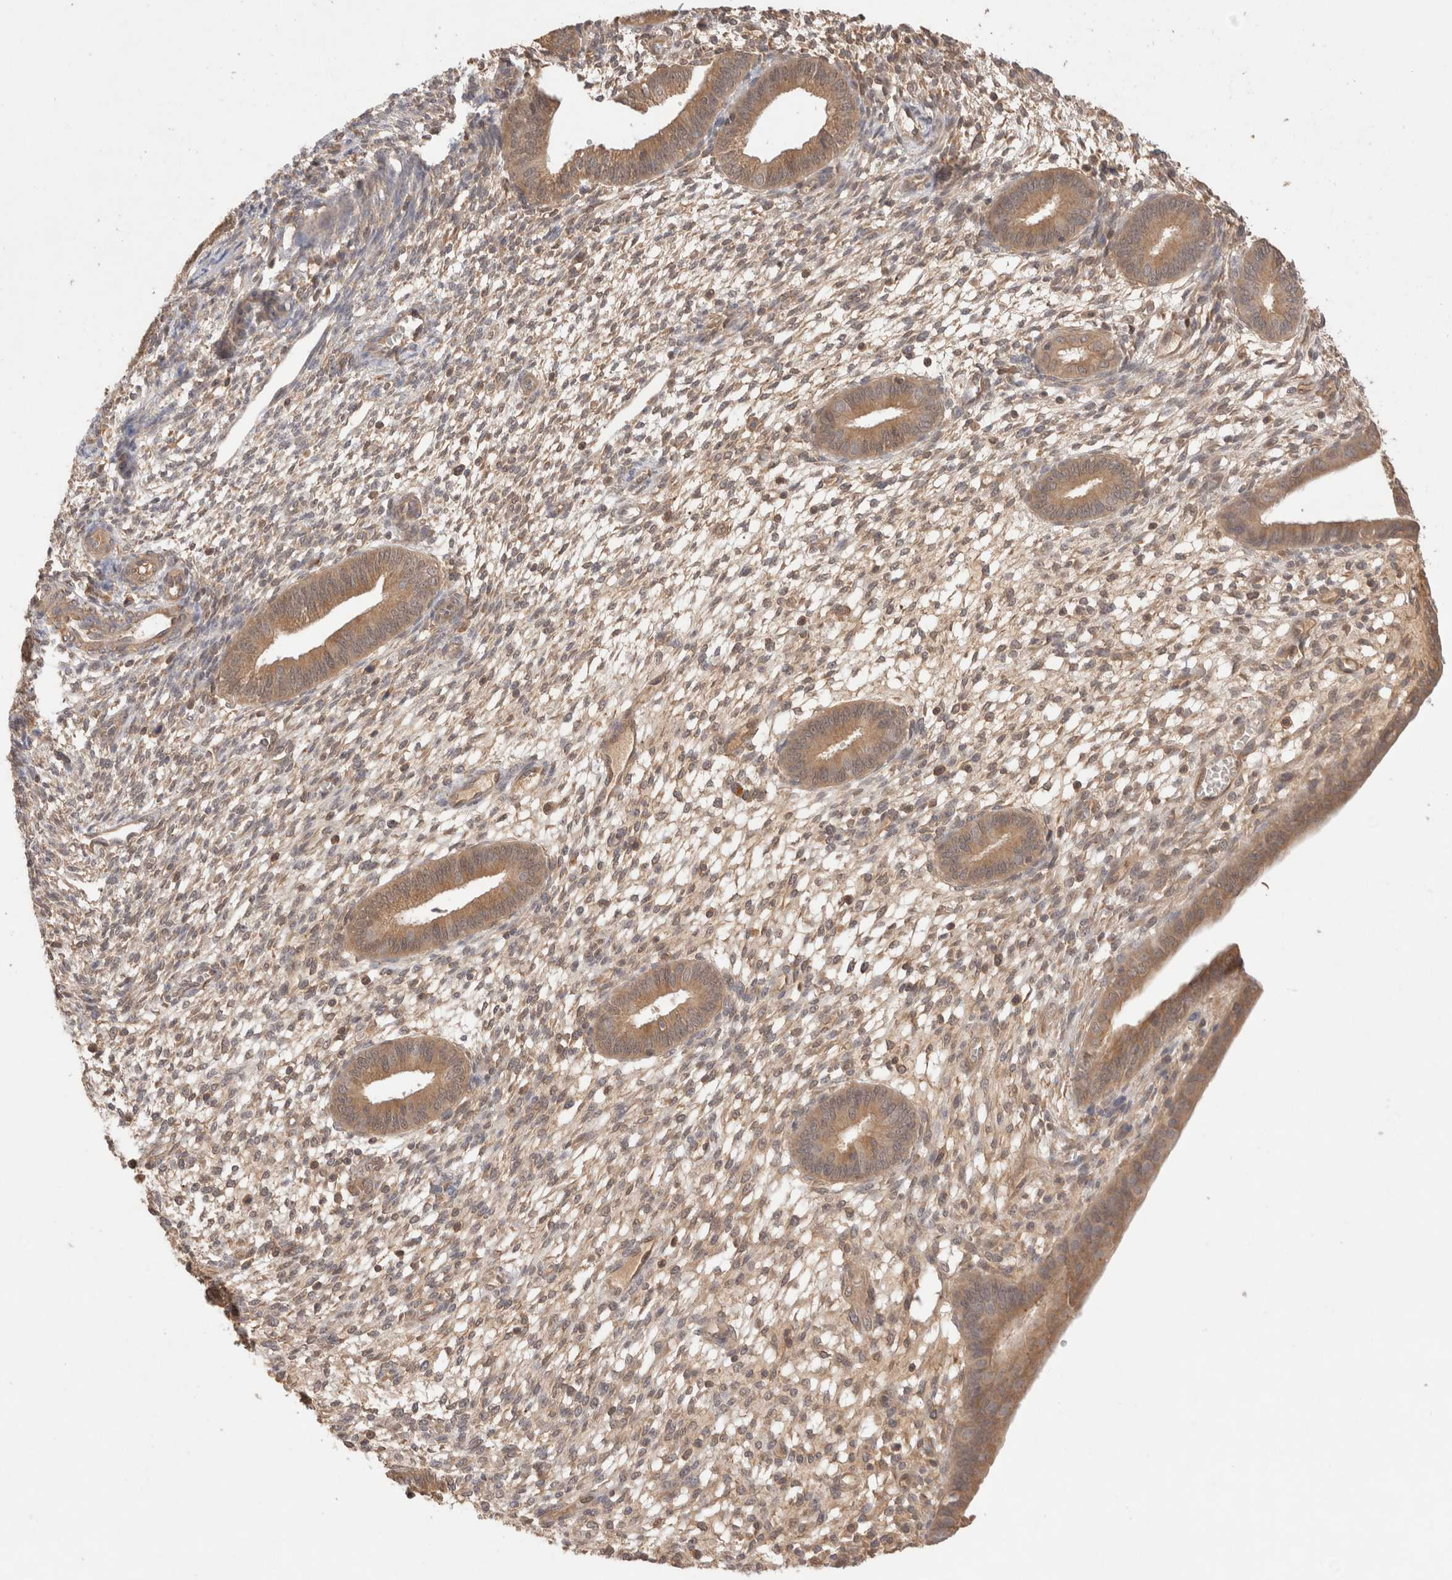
{"staining": {"intensity": "weak", "quantity": "25%-75%", "location": "cytoplasmic/membranous,nuclear"}, "tissue": "endometrium", "cell_type": "Cells in endometrial stroma", "image_type": "normal", "snomed": [{"axis": "morphology", "description": "Normal tissue, NOS"}, {"axis": "topography", "description": "Endometrium"}], "caption": "Immunohistochemical staining of normal human endometrium displays low levels of weak cytoplasmic/membranous,nuclear positivity in about 25%-75% of cells in endometrial stroma. (DAB (3,3'-diaminobenzidine) IHC with brightfield microscopy, high magnification).", "gene": "CARNMT1", "patient": {"sex": "female", "age": 46}}